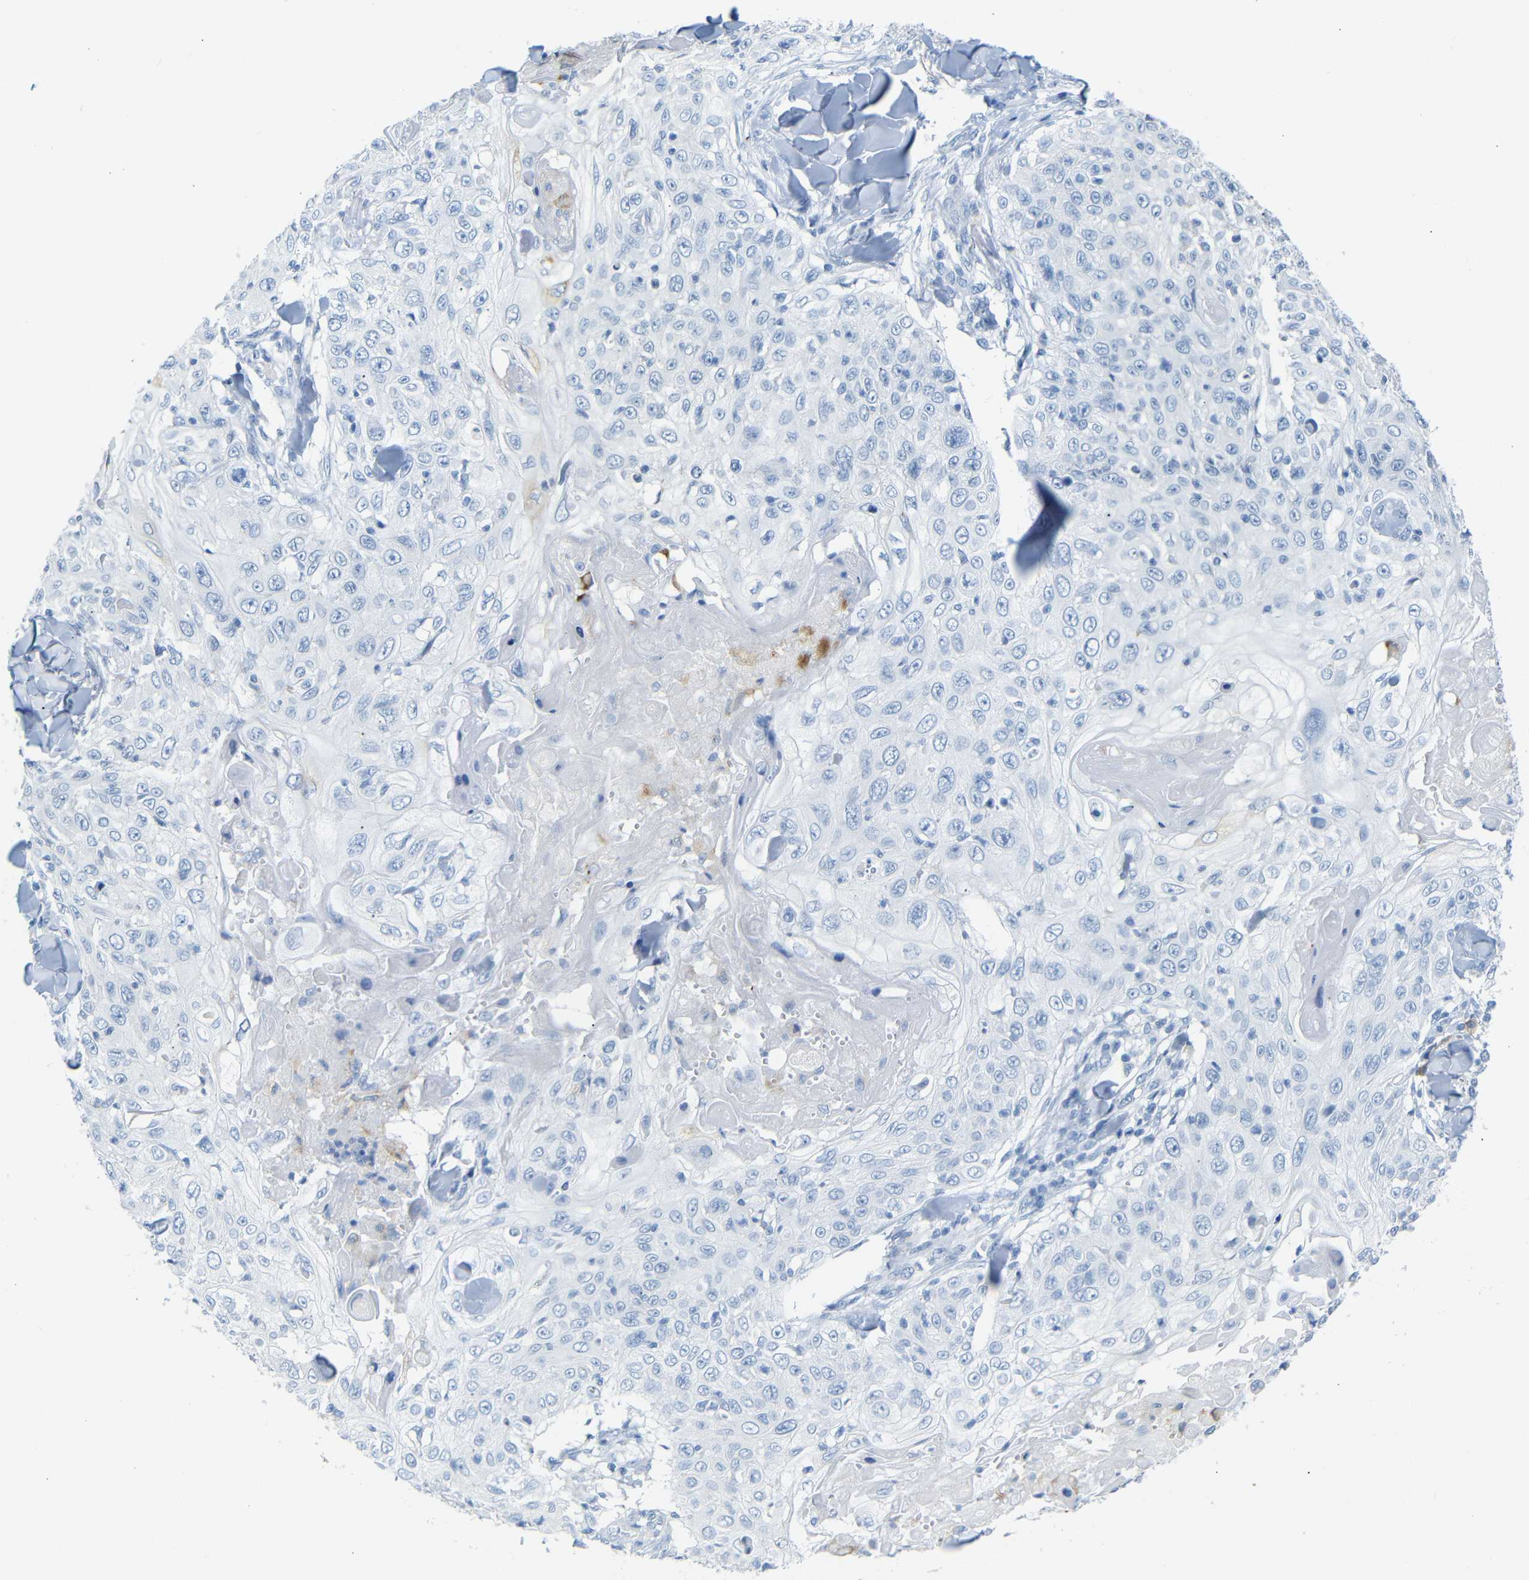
{"staining": {"intensity": "negative", "quantity": "none", "location": "none"}, "tissue": "skin cancer", "cell_type": "Tumor cells", "image_type": "cancer", "snomed": [{"axis": "morphology", "description": "Squamous cell carcinoma, NOS"}, {"axis": "topography", "description": "Skin"}], "caption": "Tumor cells show no significant expression in squamous cell carcinoma (skin).", "gene": "FCRL1", "patient": {"sex": "male", "age": 86}}